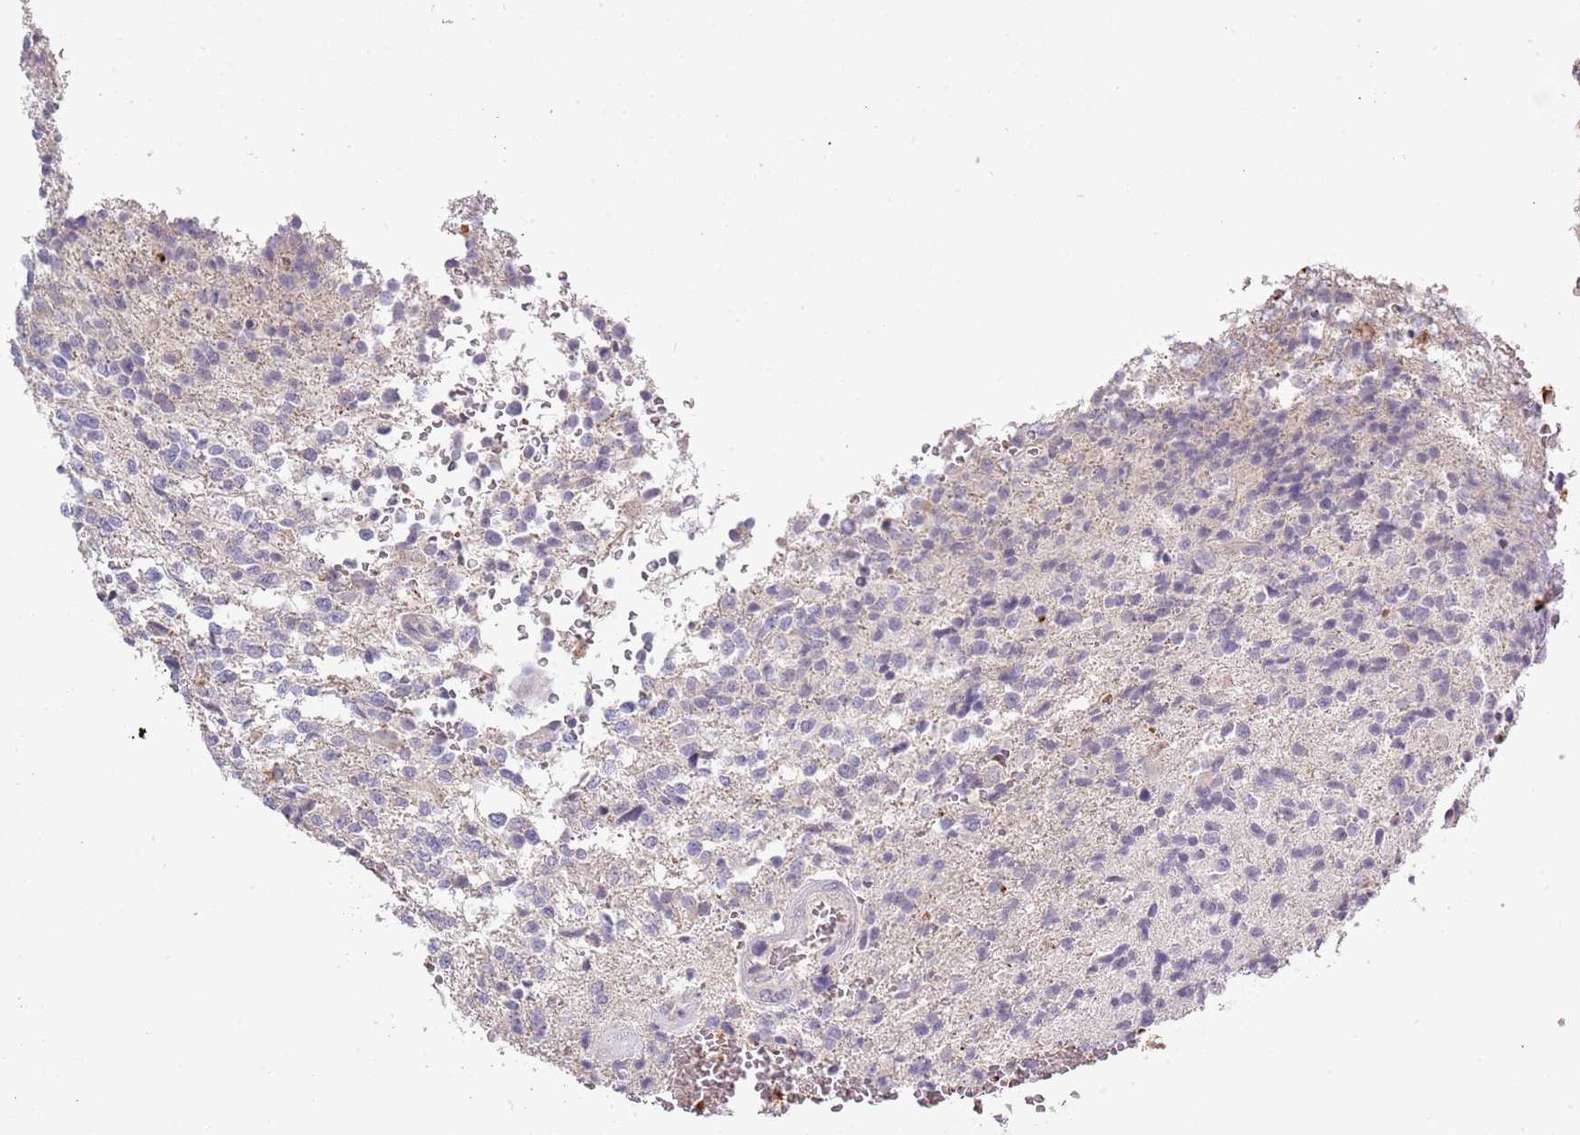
{"staining": {"intensity": "negative", "quantity": "none", "location": "none"}, "tissue": "glioma", "cell_type": "Tumor cells", "image_type": "cancer", "snomed": [{"axis": "morphology", "description": "Glioma, malignant, High grade"}, {"axis": "topography", "description": "Brain"}], "caption": "Immunohistochemistry micrograph of glioma stained for a protein (brown), which displays no expression in tumor cells. (Stains: DAB immunohistochemistry with hematoxylin counter stain, Microscopy: brightfield microscopy at high magnification).", "gene": "P2RY13", "patient": {"sex": "male", "age": 56}}